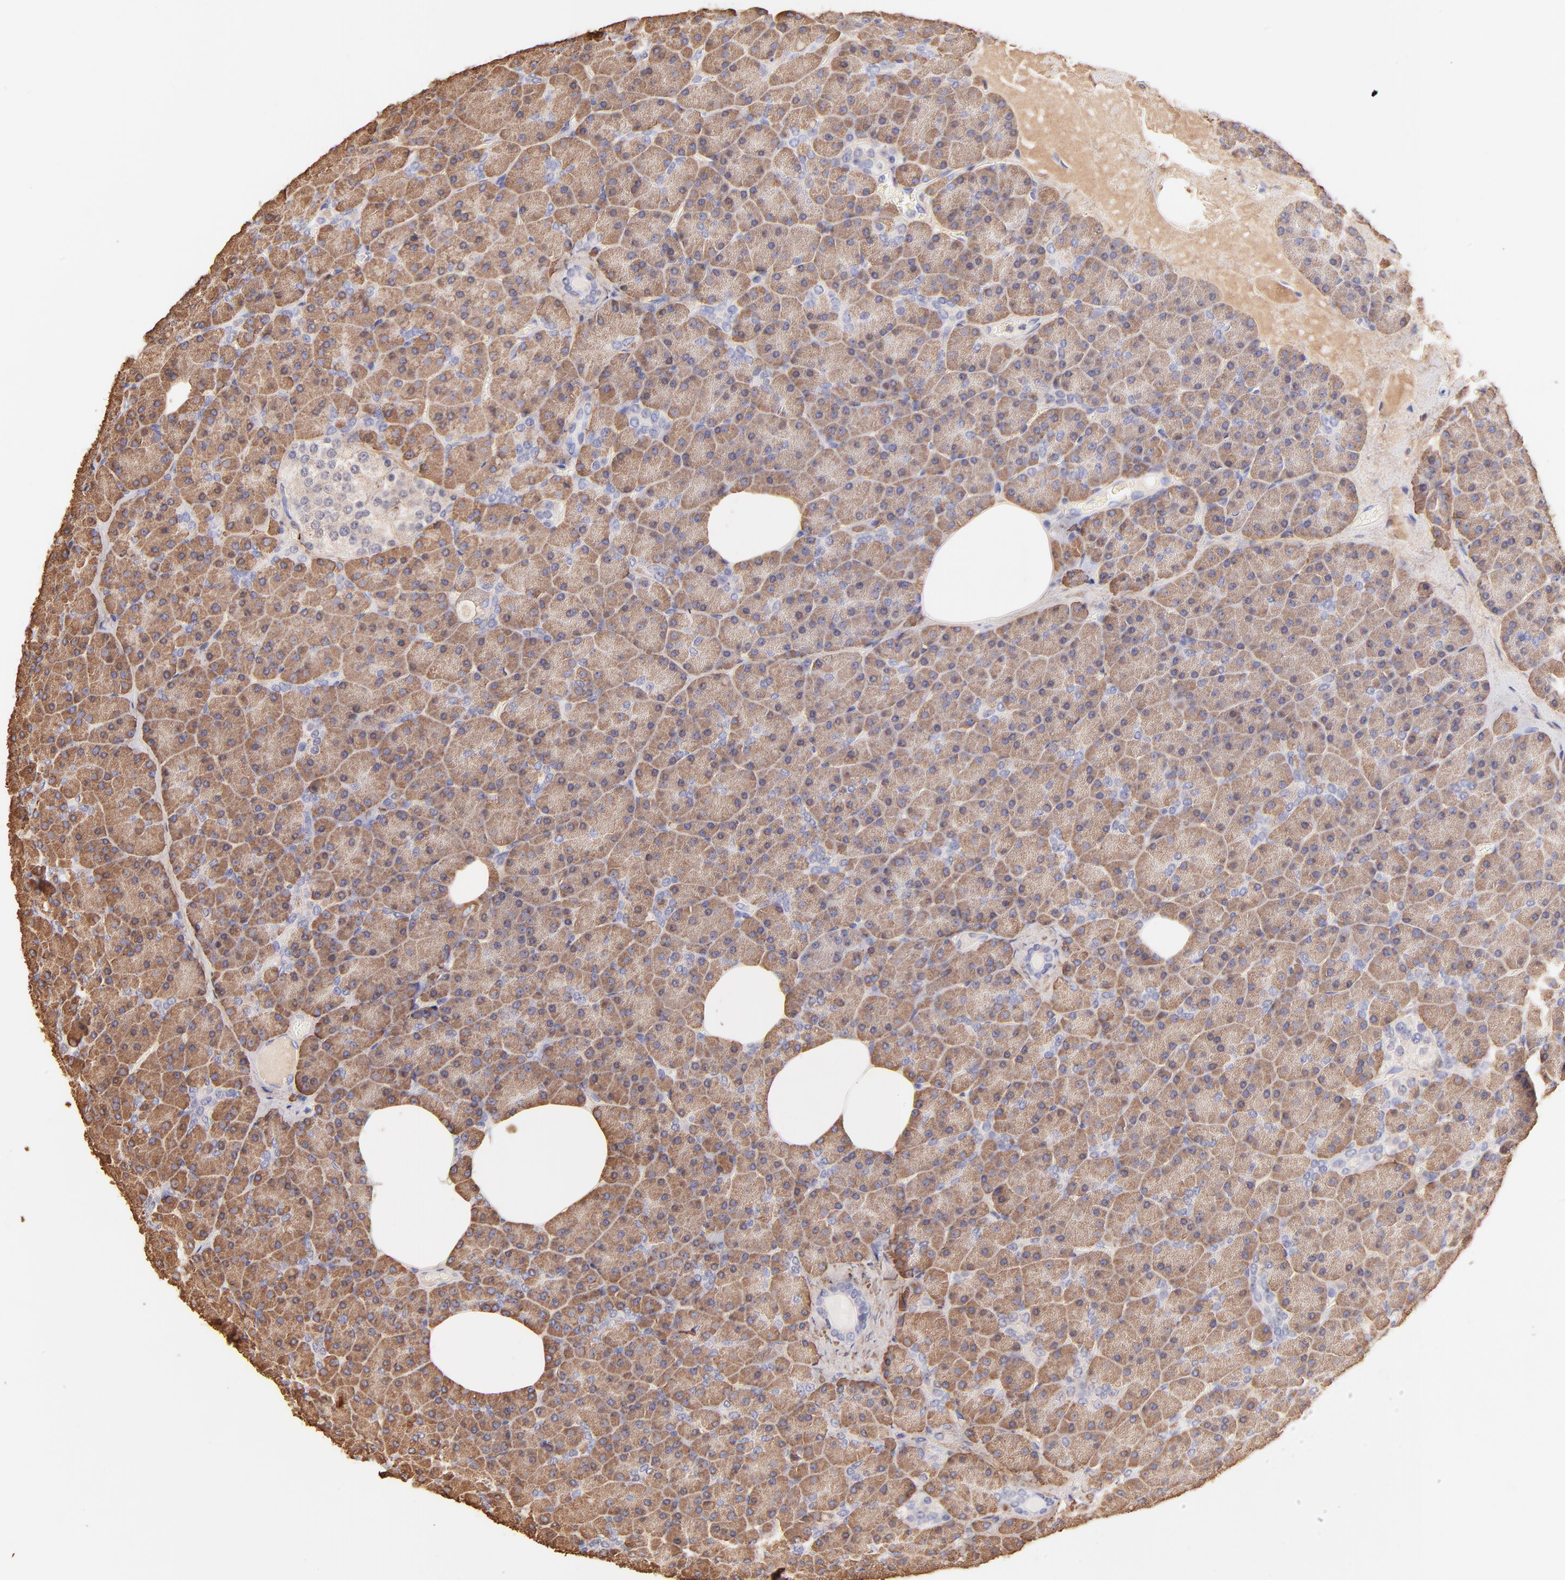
{"staining": {"intensity": "strong", "quantity": ">75%", "location": "cytoplasmic/membranous"}, "tissue": "pancreas", "cell_type": "Exocrine glandular cells", "image_type": "normal", "snomed": [{"axis": "morphology", "description": "Normal tissue, NOS"}, {"axis": "topography", "description": "Pancreas"}], "caption": "High-magnification brightfield microscopy of benign pancreas stained with DAB (3,3'-diaminobenzidine) (brown) and counterstained with hematoxylin (blue). exocrine glandular cells exhibit strong cytoplasmic/membranous positivity is appreciated in about>75% of cells.", "gene": "BGN", "patient": {"sex": "female", "age": 35}}